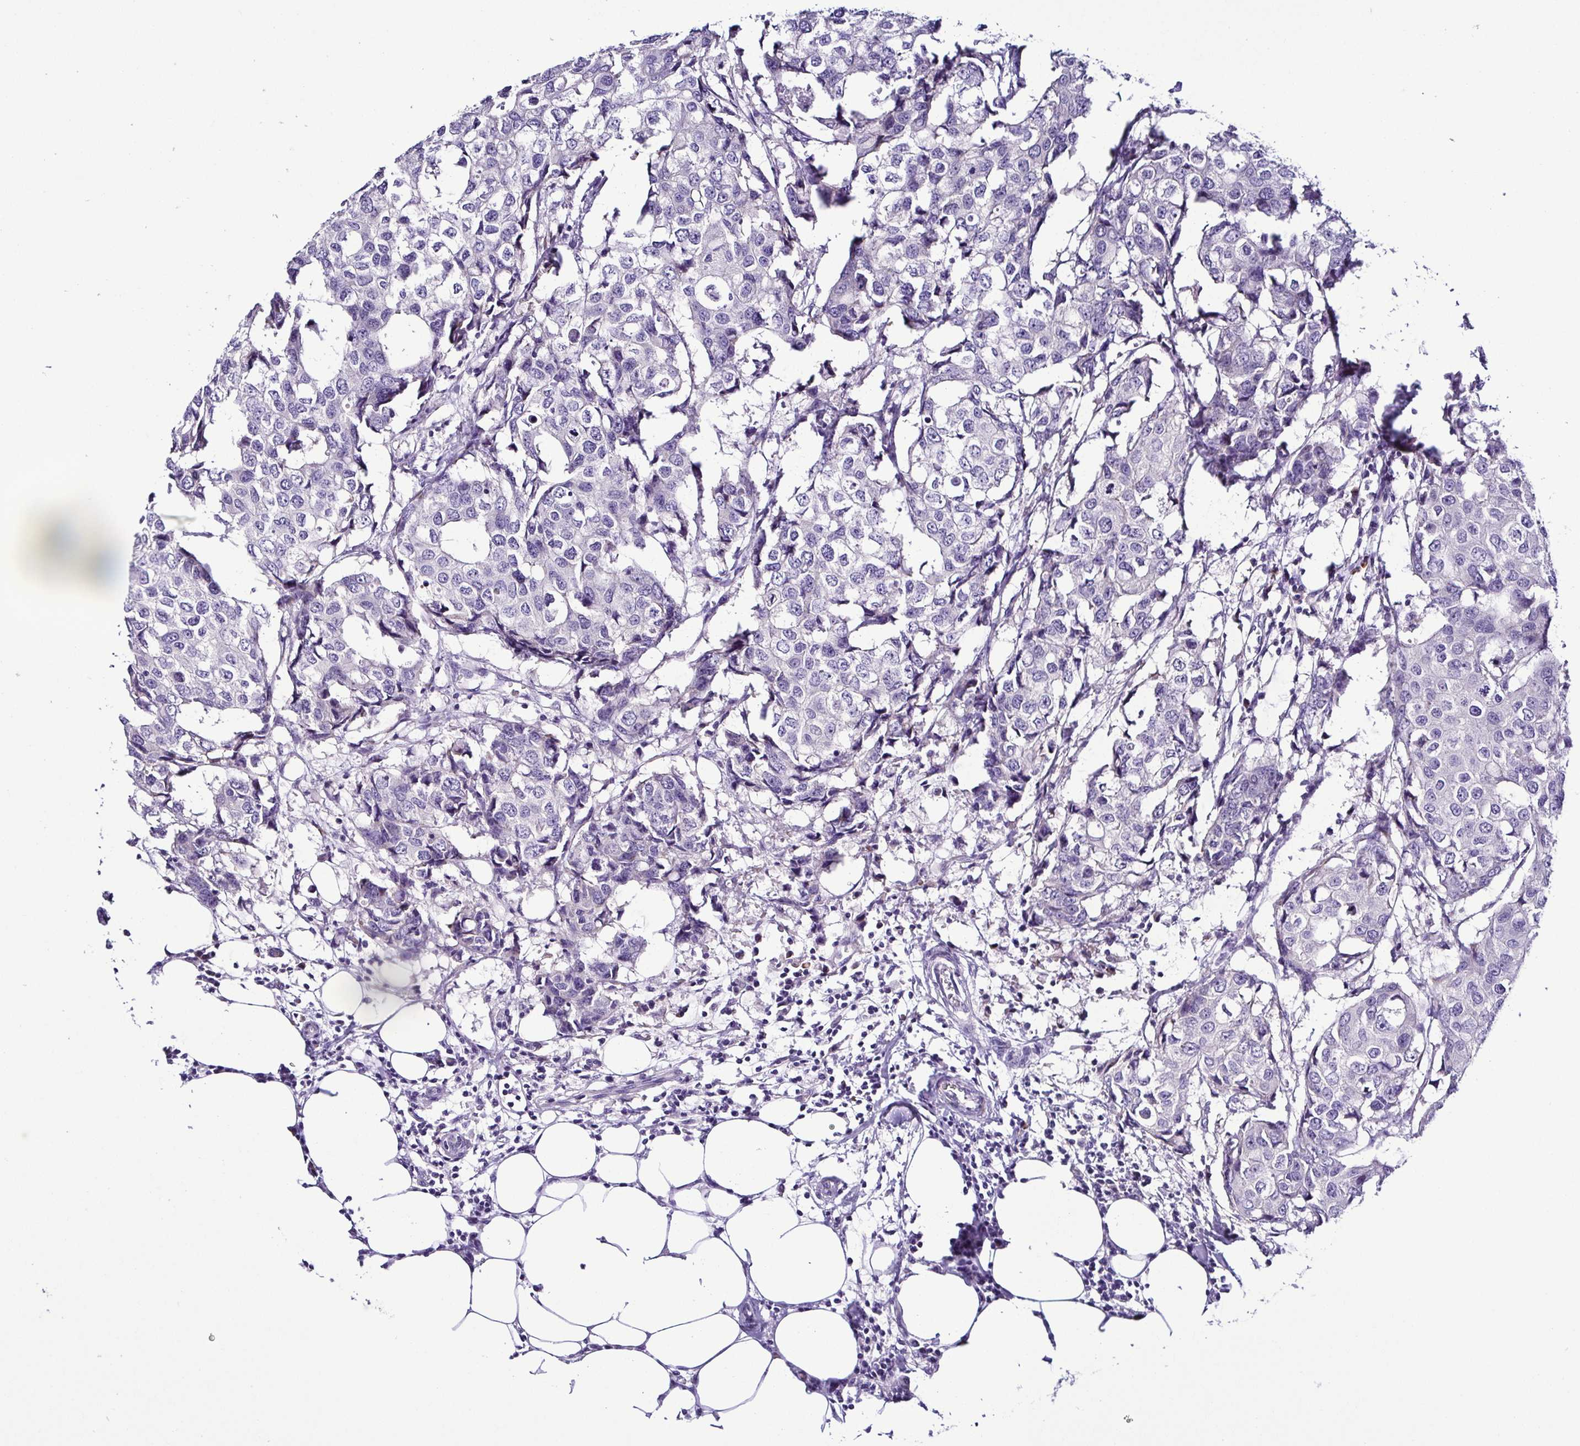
{"staining": {"intensity": "negative", "quantity": "none", "location": "none"}, "tissue": "breast cancer", "cell_type": "Tumor cells", "image_type": "cancer", "snomed": [{"axis": "morphology", "description": "Duct carcinoma"}, {"axis": "topography", "description": "Breast"}], "caption": "Protein analysis of intraductal carcinoma (breast) demonstrates no significant positivity in tumor cells. (DAB IHC, high magnification).", "gene": "SRL", "patient": {"sex": "female", "age": 27}}